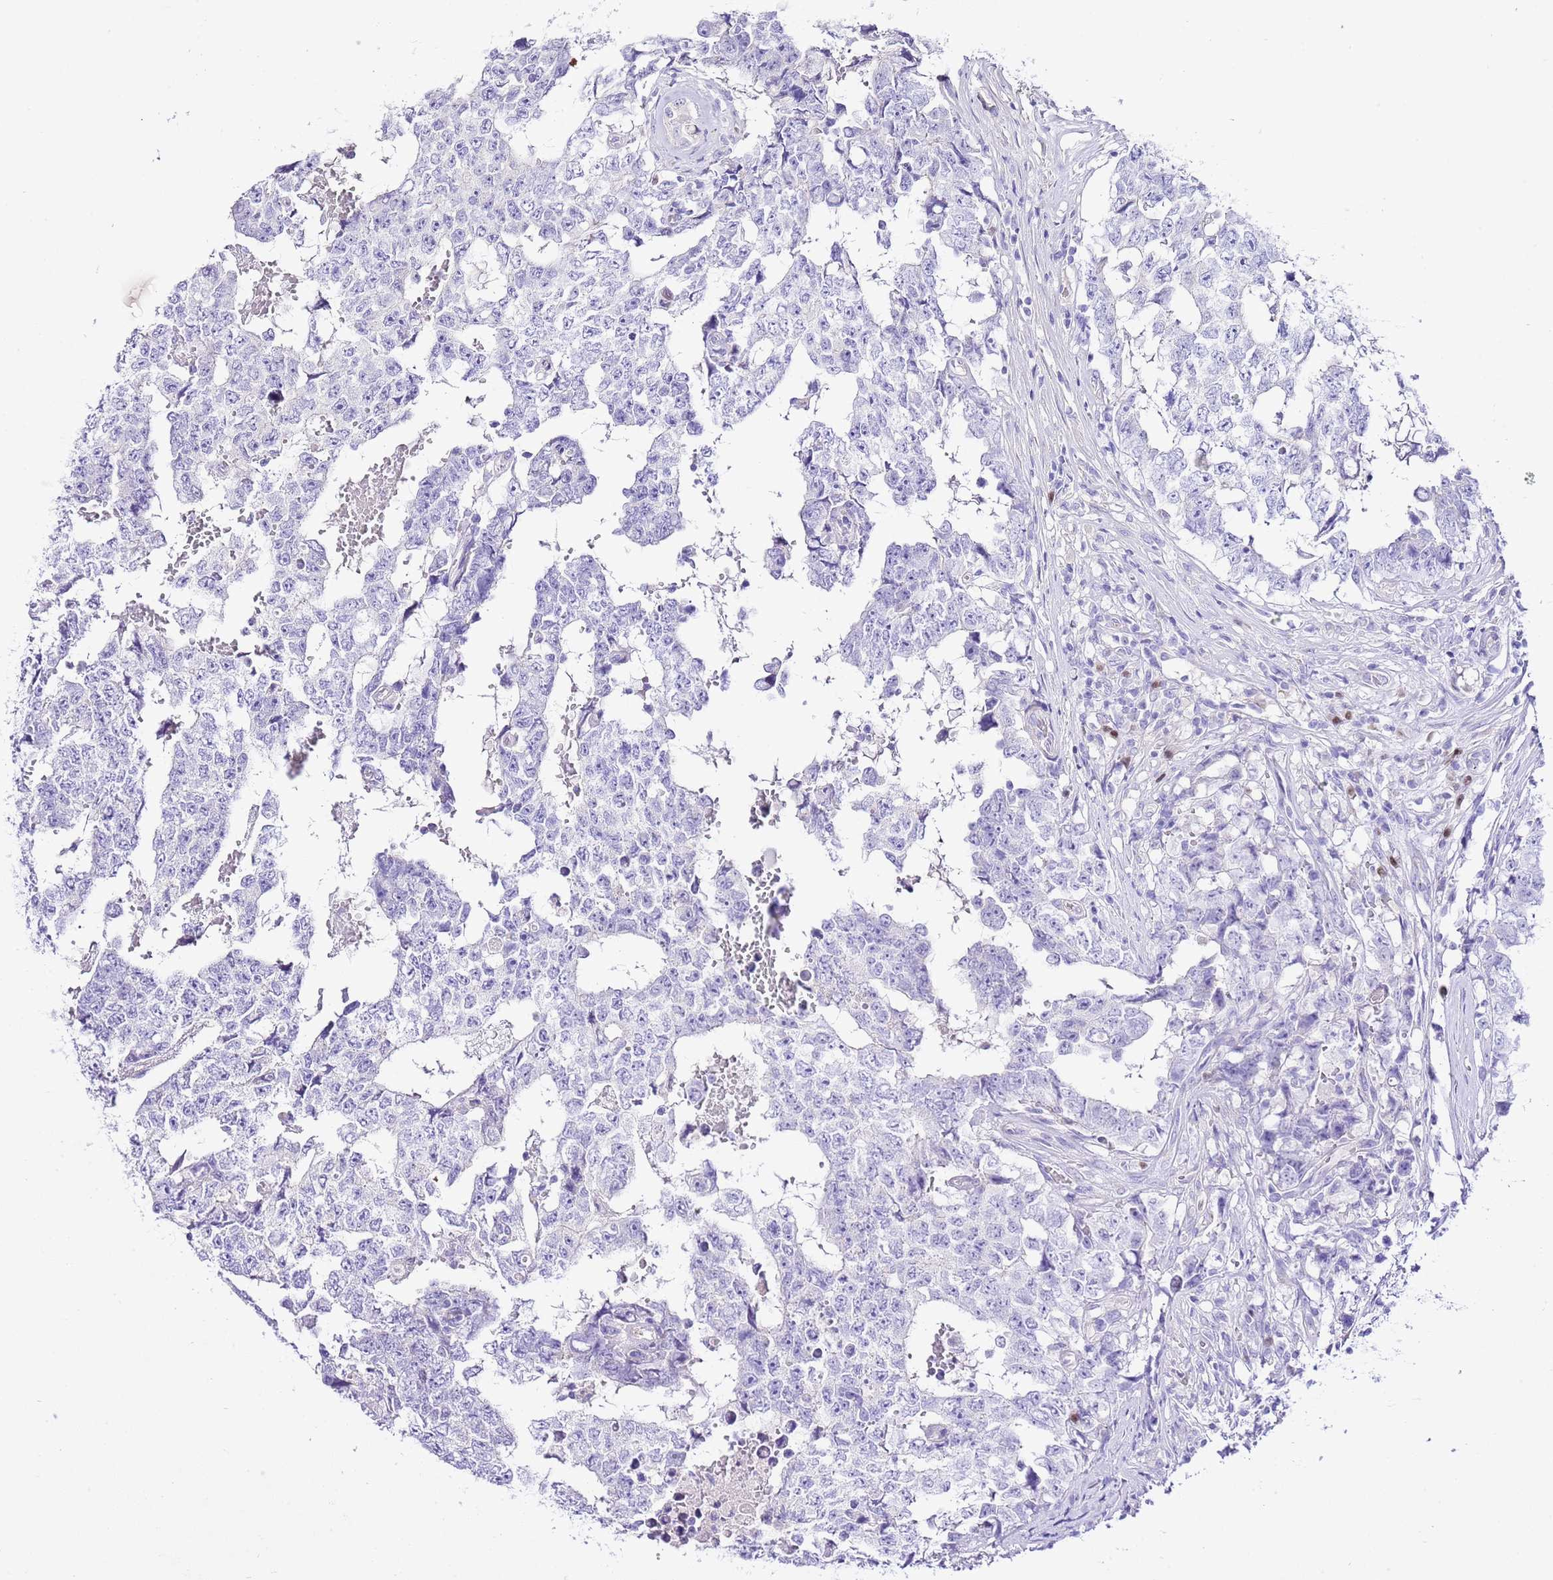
{"staining": {"intensity": "negative", "quantity": "none", "location": "none"}, "tissue": "testis cancer", "cell_type": "Tumor cells", "image_type": "cancer", "snomed": [{"axis": "morphology", "description": "Carcinoma, Embryonal, NOS"}, {"axis": "topography", "description": "Testis"}], "caption": "Tumor cells show no significant positivity in embryonal carcinoma (testis). (Immunohistochemistry (ihc), brightfield microscopy, high magnification).", "gene": "BHLHA15", "patient": {"sex": "male", "age": 25}}